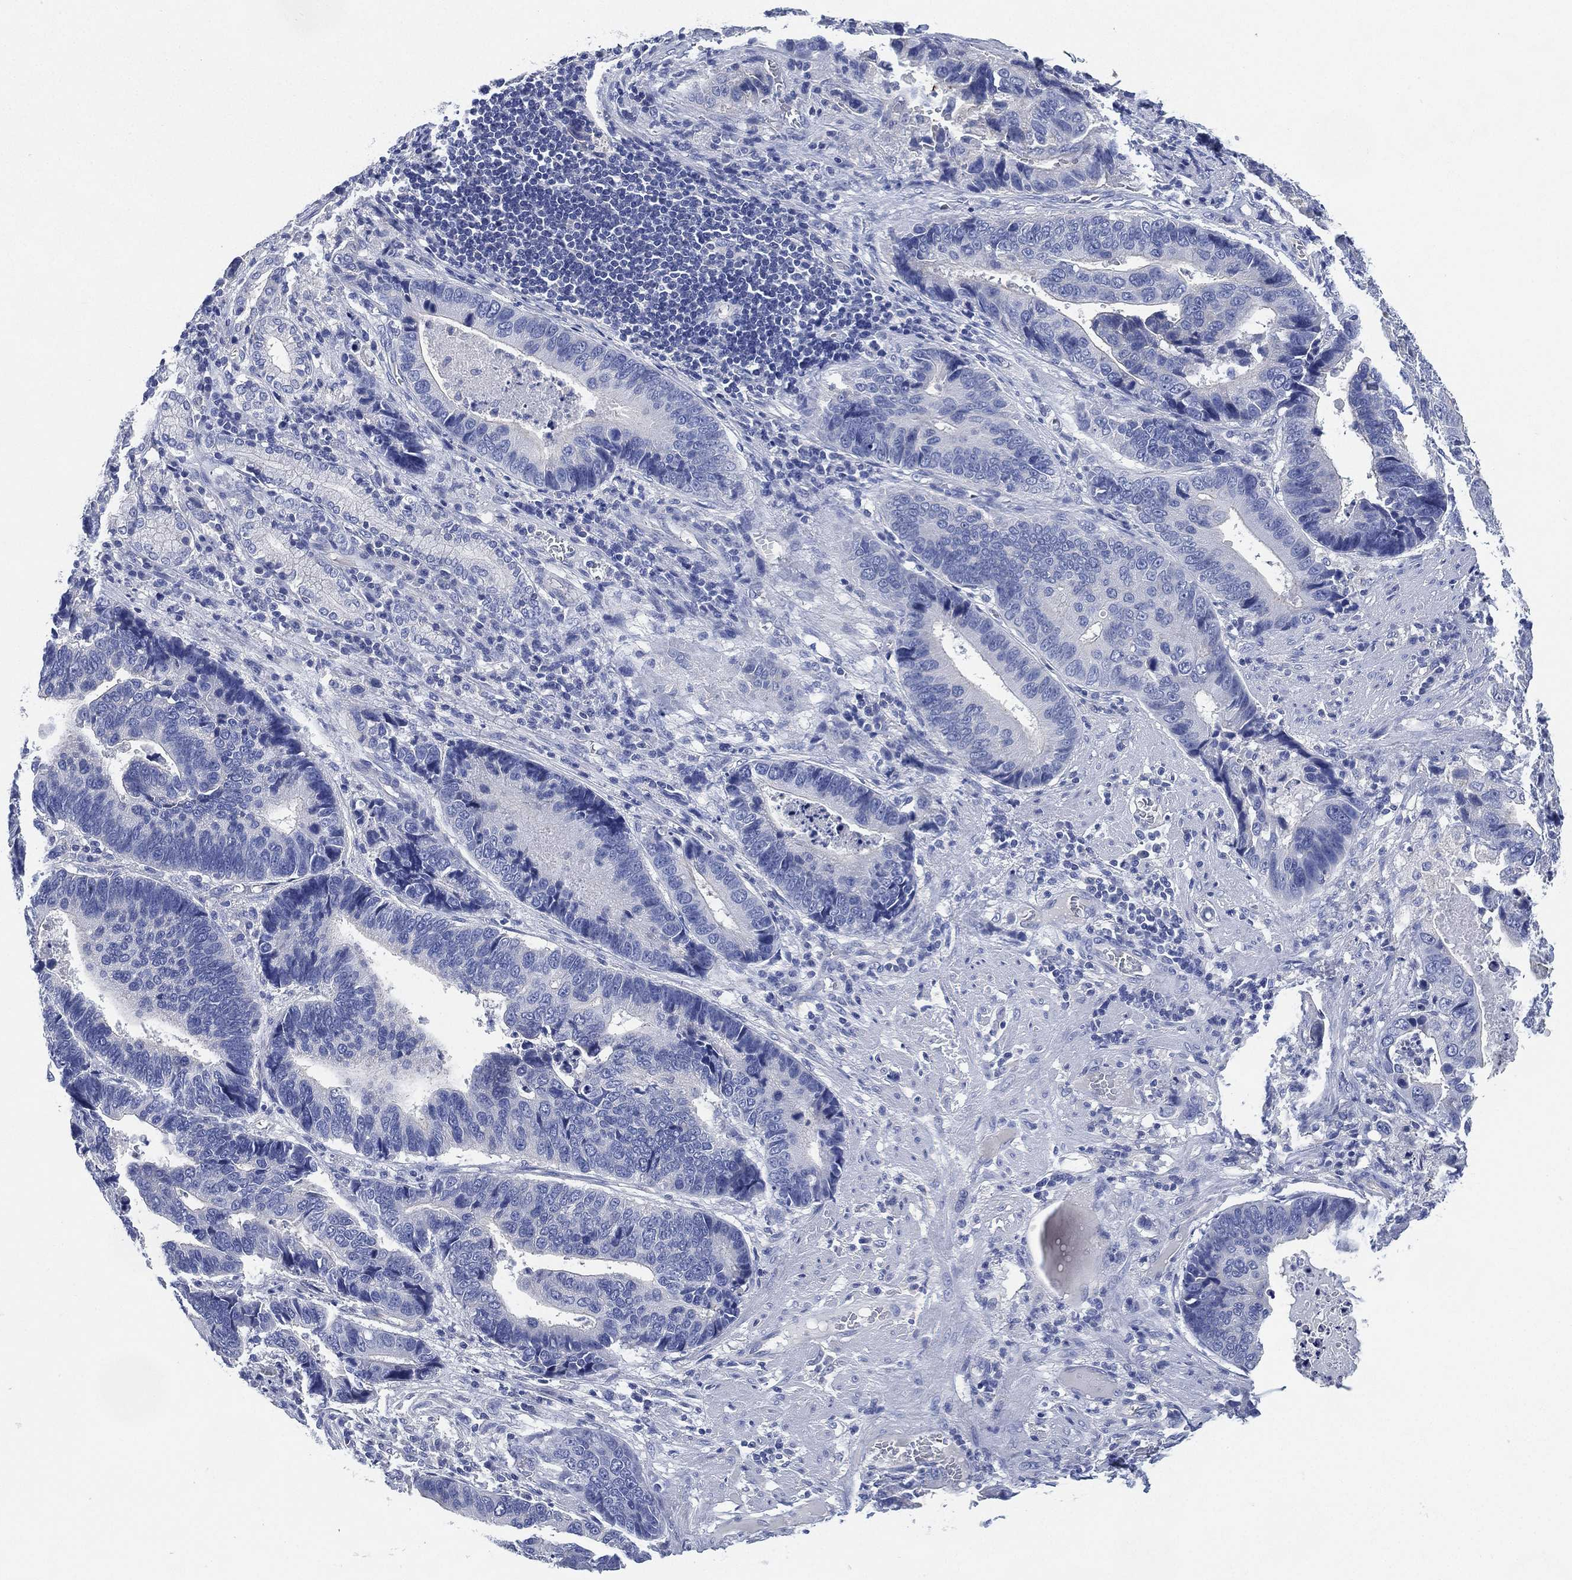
{"staining": {"intensity": "negative", "quantity": "none", "location": "none"}, "tissue": "stomach cancer", "cell_type": "Tumor cells", "image_type": "cancer", "snomed": [{"axis": "morphology", "description": "Adenocarcinoma, NOS"}, {"axis": "topography", "description": "Stomach"}], "caption": "Human stomach adenocarcinoma stained for a protein using IHC reveals no expression in tumor cells.", "gene": "CCDC70", "patient": {"sex": "male", "age": 84}}